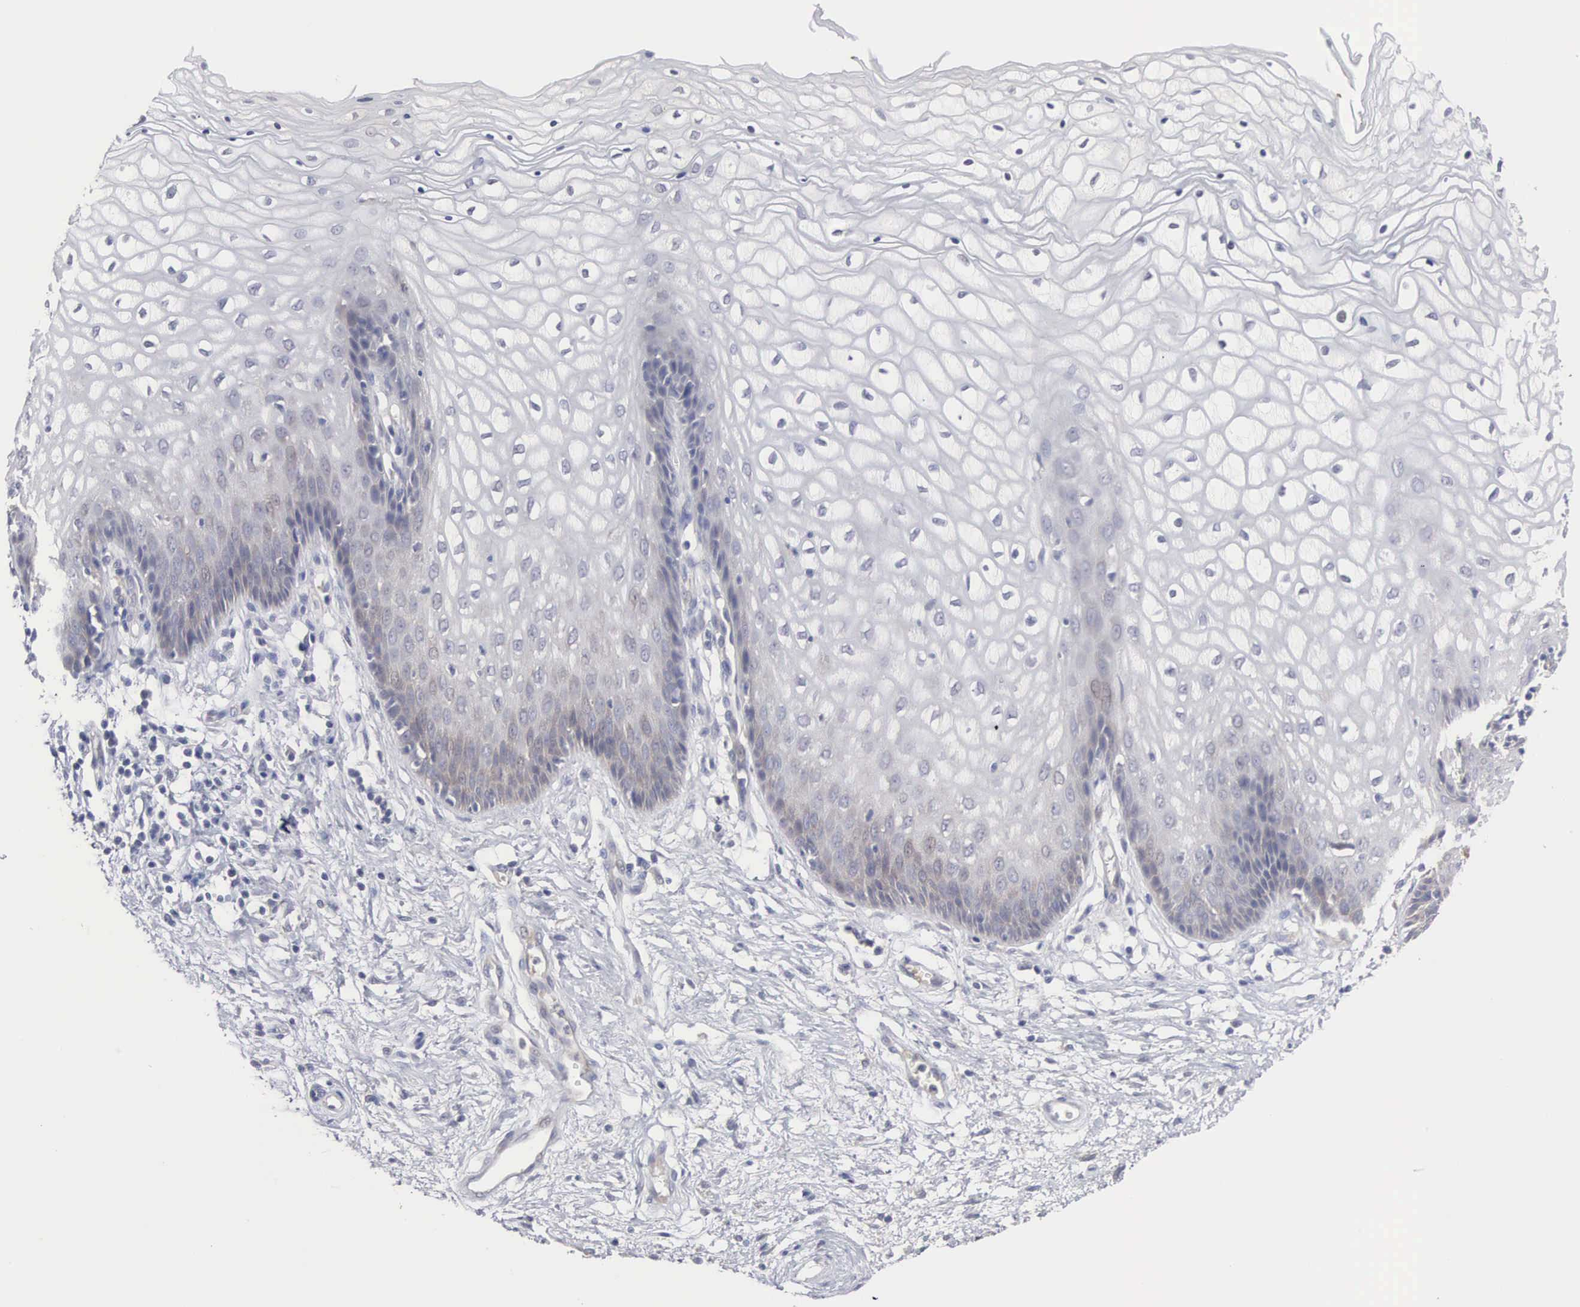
{"staining": {"intensity": "weak", "quantity": "25%-75%", "location": "cytoplasmic/membranous"}, "tissue": "vagina", "cell_type": "Squamous epithelial cells", "image_type": "normal", "snomed": [{"axis": "morphology", "description": "Normal tissue, NOS"}, {"axis": "topography", "description": "Vagina"}], "caption": "High-power microscopy captured an immunohistochemistry image of normal vagina, revealing weak cytoplasmic/membranous expression in approximately 25%-75% of squamous epithelial cells. (DAB = brown stain, brightfield microscopy at high magnification).", "gene": "INF2", "patient": {"sex": "female", "age": 34}}